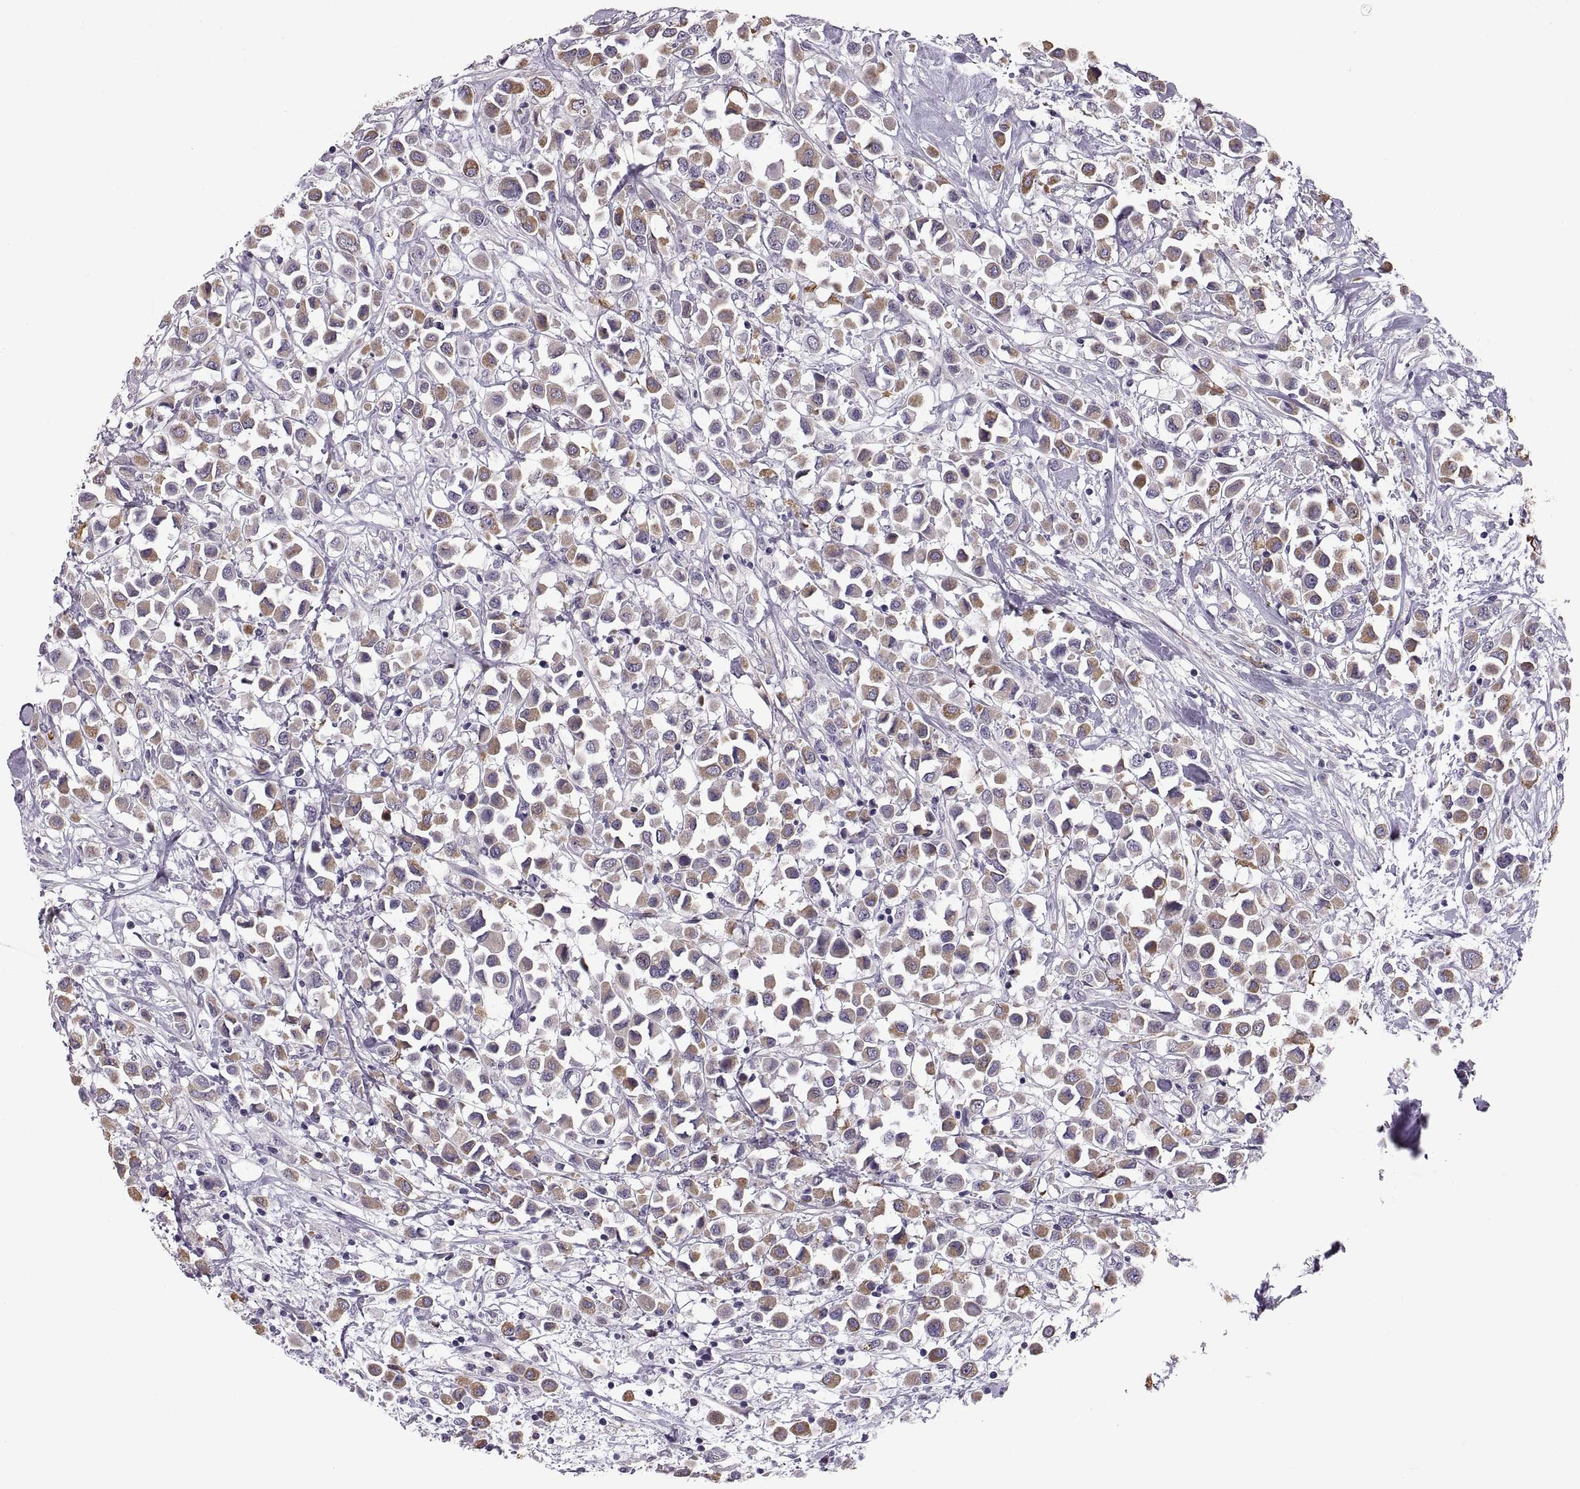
{"staining": {"intensity": "weak", "quantity": ">75%", "location": "cytoplasmic/membranous"}, "tissue": "breast cancer", "cell_type": "Tumor cells", "image_type": "cancer", "snomed": [{"axis": "morphology", "description": "Duct carcinoma"}, {"axis": "topography", "description": "Breast"}], "caption": "A histopathology image showing weak cytoplasmic/membranous staining in approximately >75% of tumor cells in breast infiltrating ductal carcinoma, as visualized by brown immunohistochemical staining.", "gene": "MAGEB18", "patient": {"sex": "female", "age": 61}}